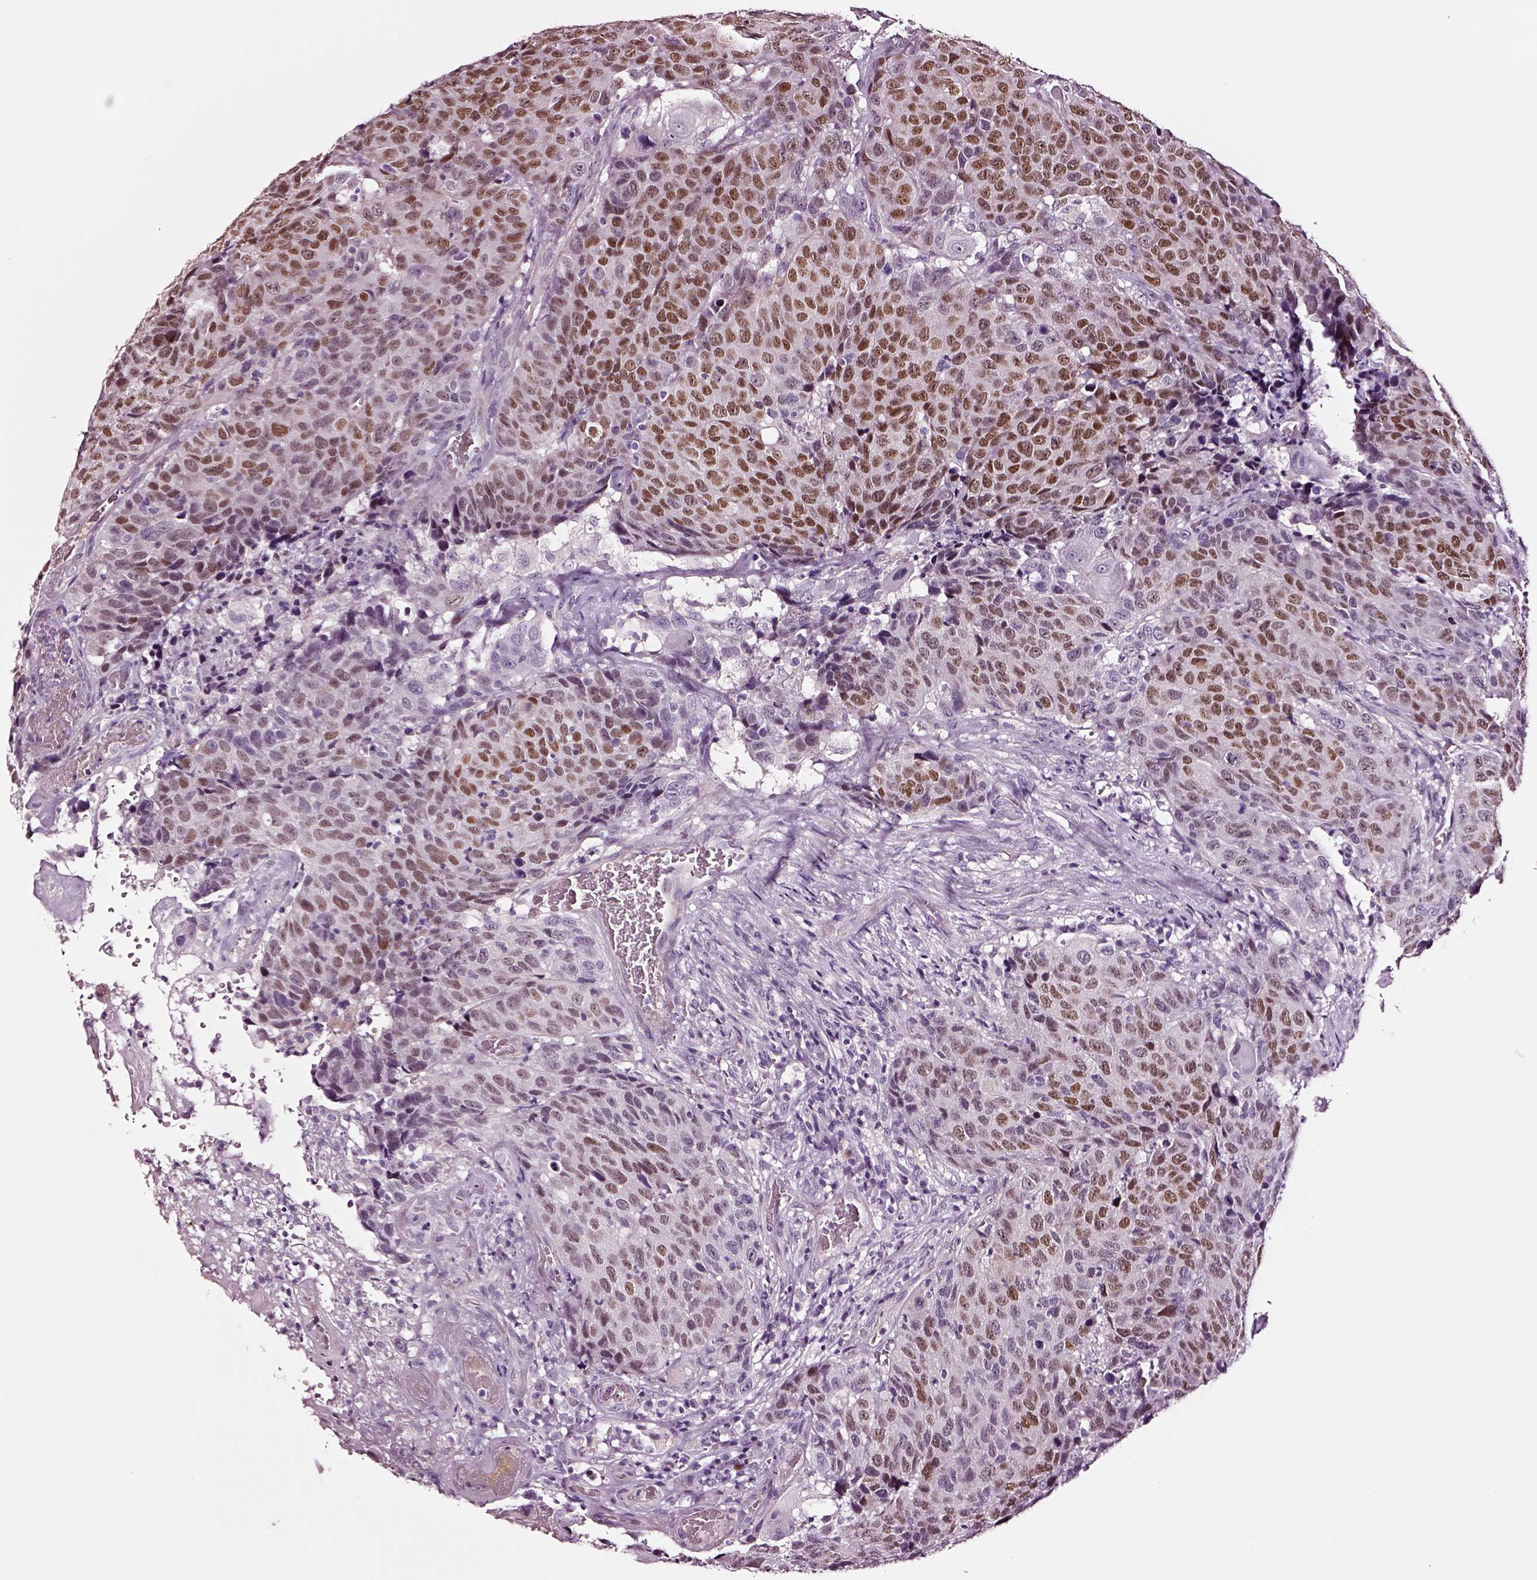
{"staining": {"intensity": "moderate", "quantity": ">75%", "location": "nuclear"}, "tissue": "head and neck cancer", "cell_type": "Tumor cells", "image_type": "cancer", "snomed": [{"axis": "morphology", "description": "Squamous cell carcinoma, NOS"}, {"axis": "topography", "description": "Head-Neck"}], "caption": "Human head and neck cancer (squamous cell carcinoma) stained with a brown dye demonstrates moderate nuclear positive staining in approximately >75% of tumor cells.", "gene": "SOX10", "patient": {"sex": "male", "age": 66}}